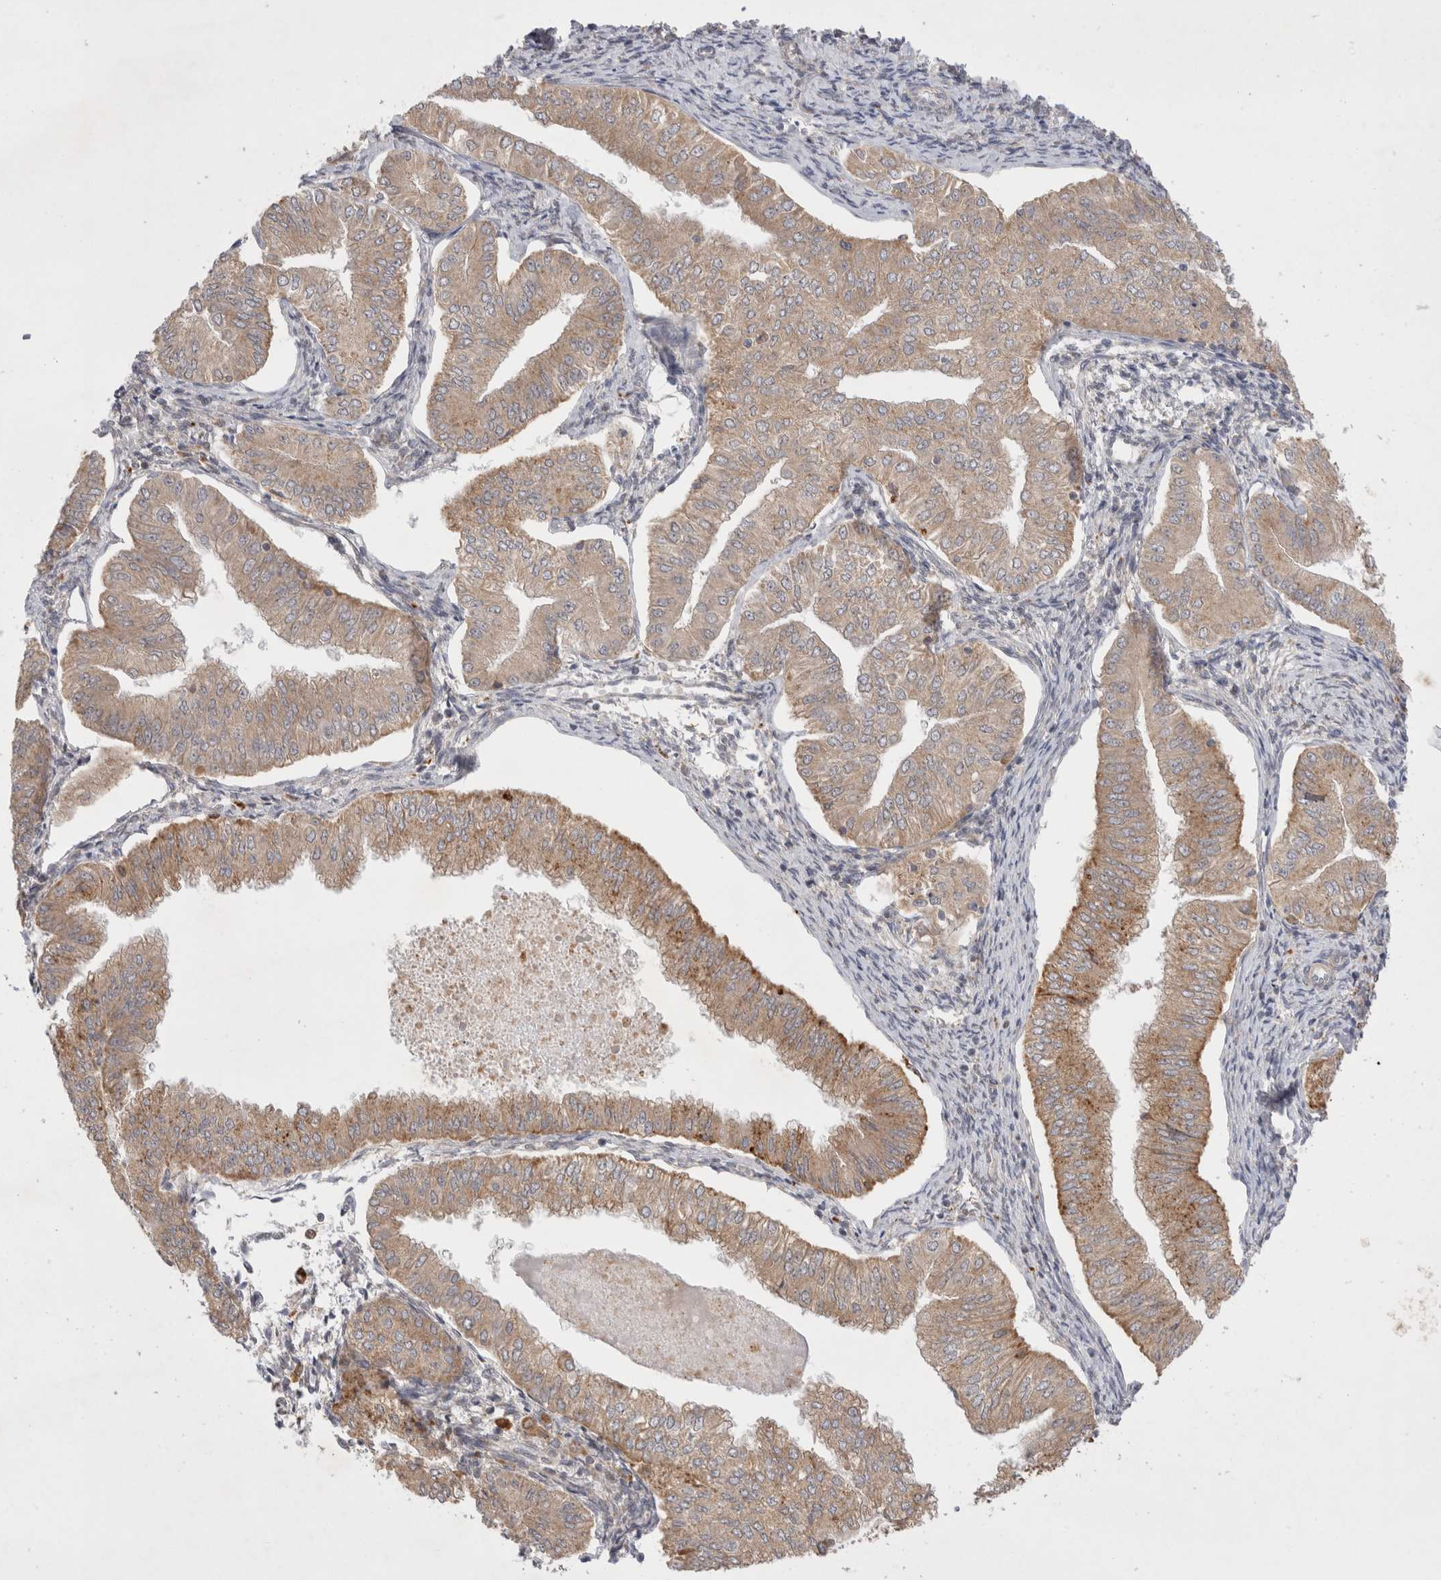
{"staining": {"intensity": "moderate", "quantity": ">75%", "location": "cytoplasmic/membranous"}, "tissue": "endometrial cancer", "cell_type": "Tumor cells", "image_type": "cancer", "snomed": [{"axis": "morphology", "description": "Normal tissue, NOS"}, {"axis": "morphology", "description": "Adenocarcinoma, NOS"}, {"axis": "topography", "description": "Endometrium"}], "caption": "IHC staining of adenocarcinoma (endometrial), which reveals medium levels of moderate cytoplasmic/membranous staining in about >75% of tumor cells indicating moderate cytoplasmic/membranous protein positivity. The staining was performed using DAB (brown) for protein detection and nuclei were counterstained in hematoxylin (blue).", "gene": "NPC1", "patient": {"sex": "female", "age": 53}}